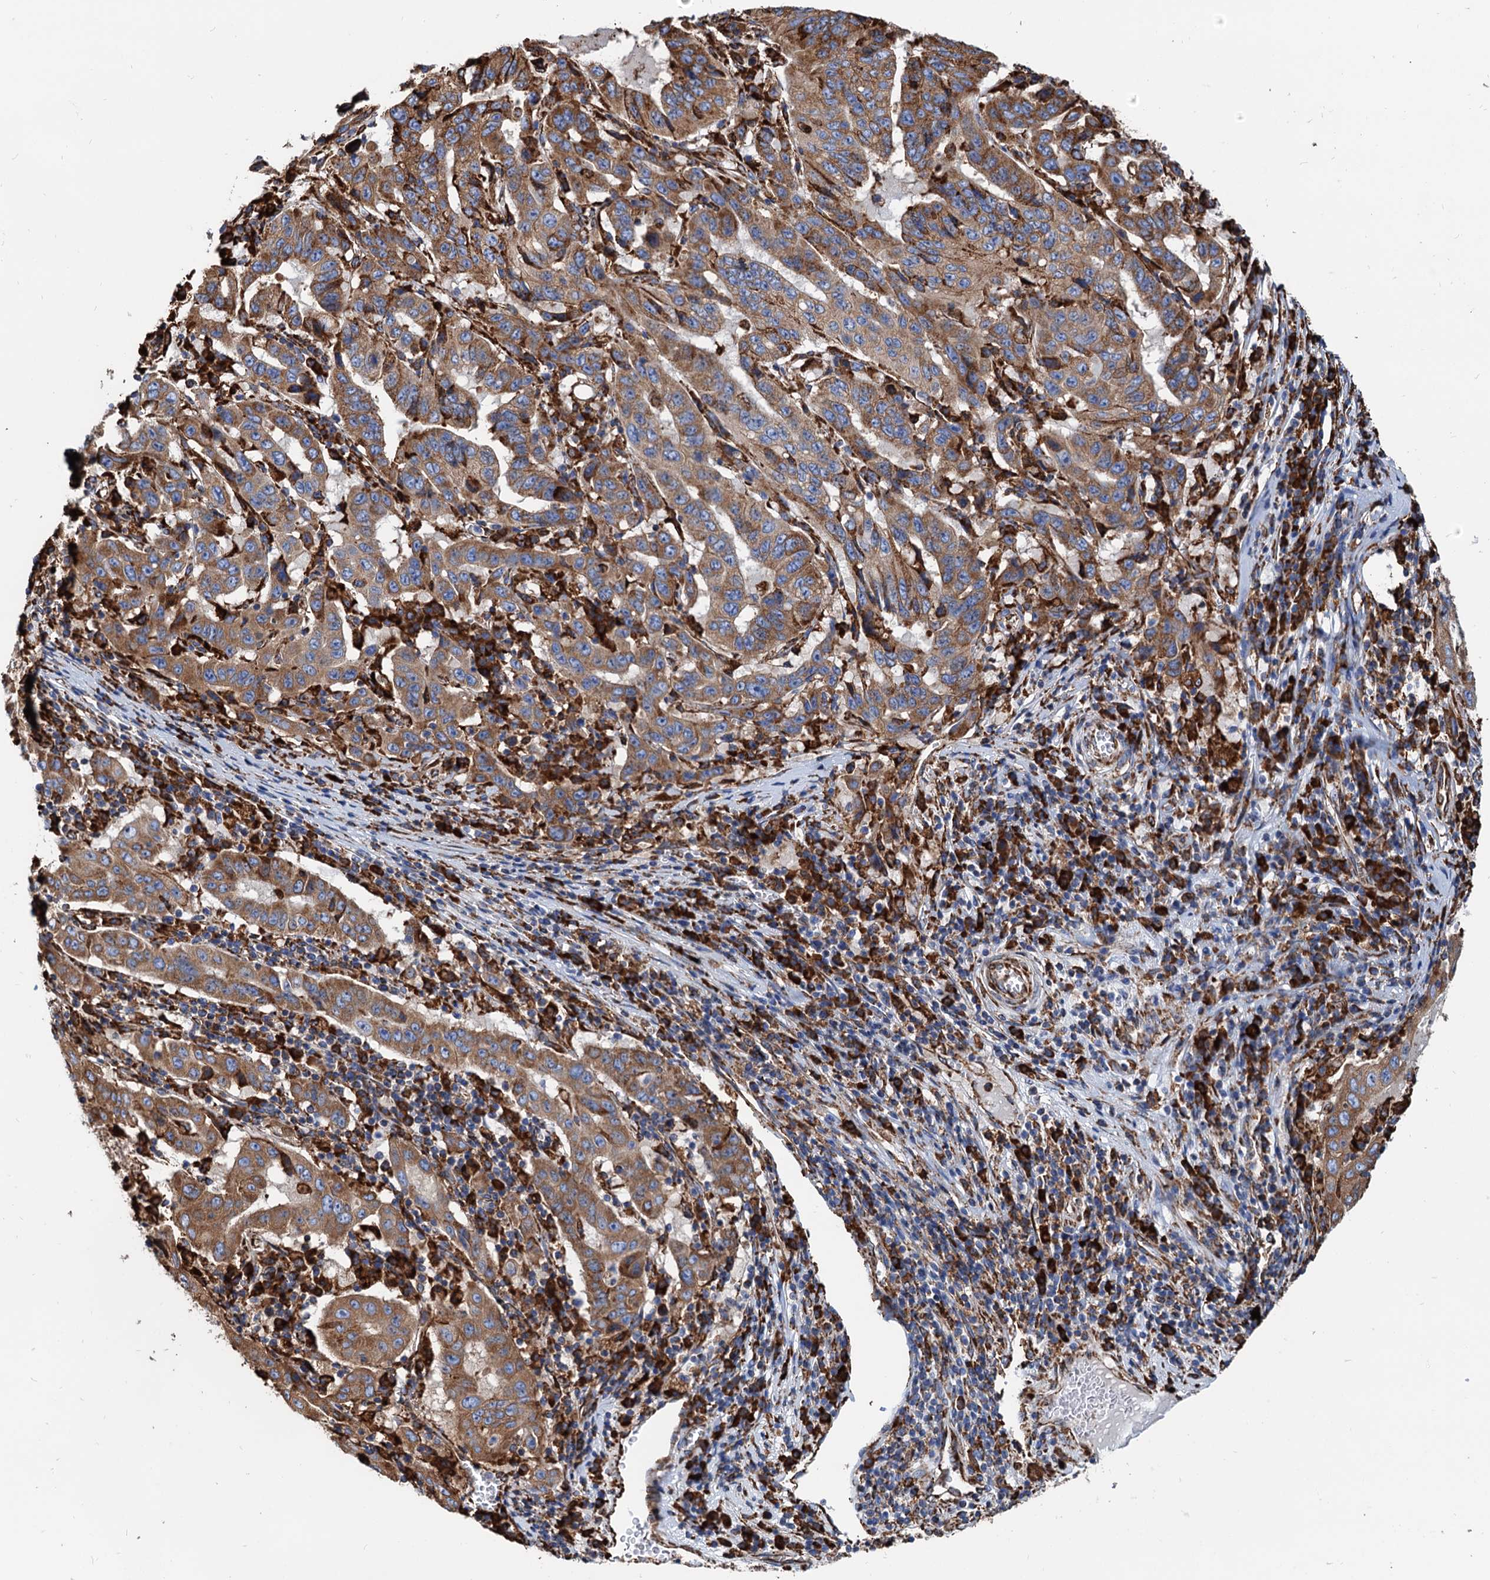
{"staining": {"intensity": "moderate", "quantity": ">75%", "location": "cytoplasmic/membranous"}, "tissue": "pancreatic cancer", "cell_type": "Tumor cells", "image_type": "cancer", "snomed": [{"axis": "morphology", "description": "Adenocarcinoma, NOS"}, {"axis": "topography", "description": "Pancreas"}], "caption": "Pancreatic adenocarcinoma stained with a protein marker displays moderate staining in tumor cells.", "gene": "HSPA5", "patient": {"sex": "male", "age": 63}}